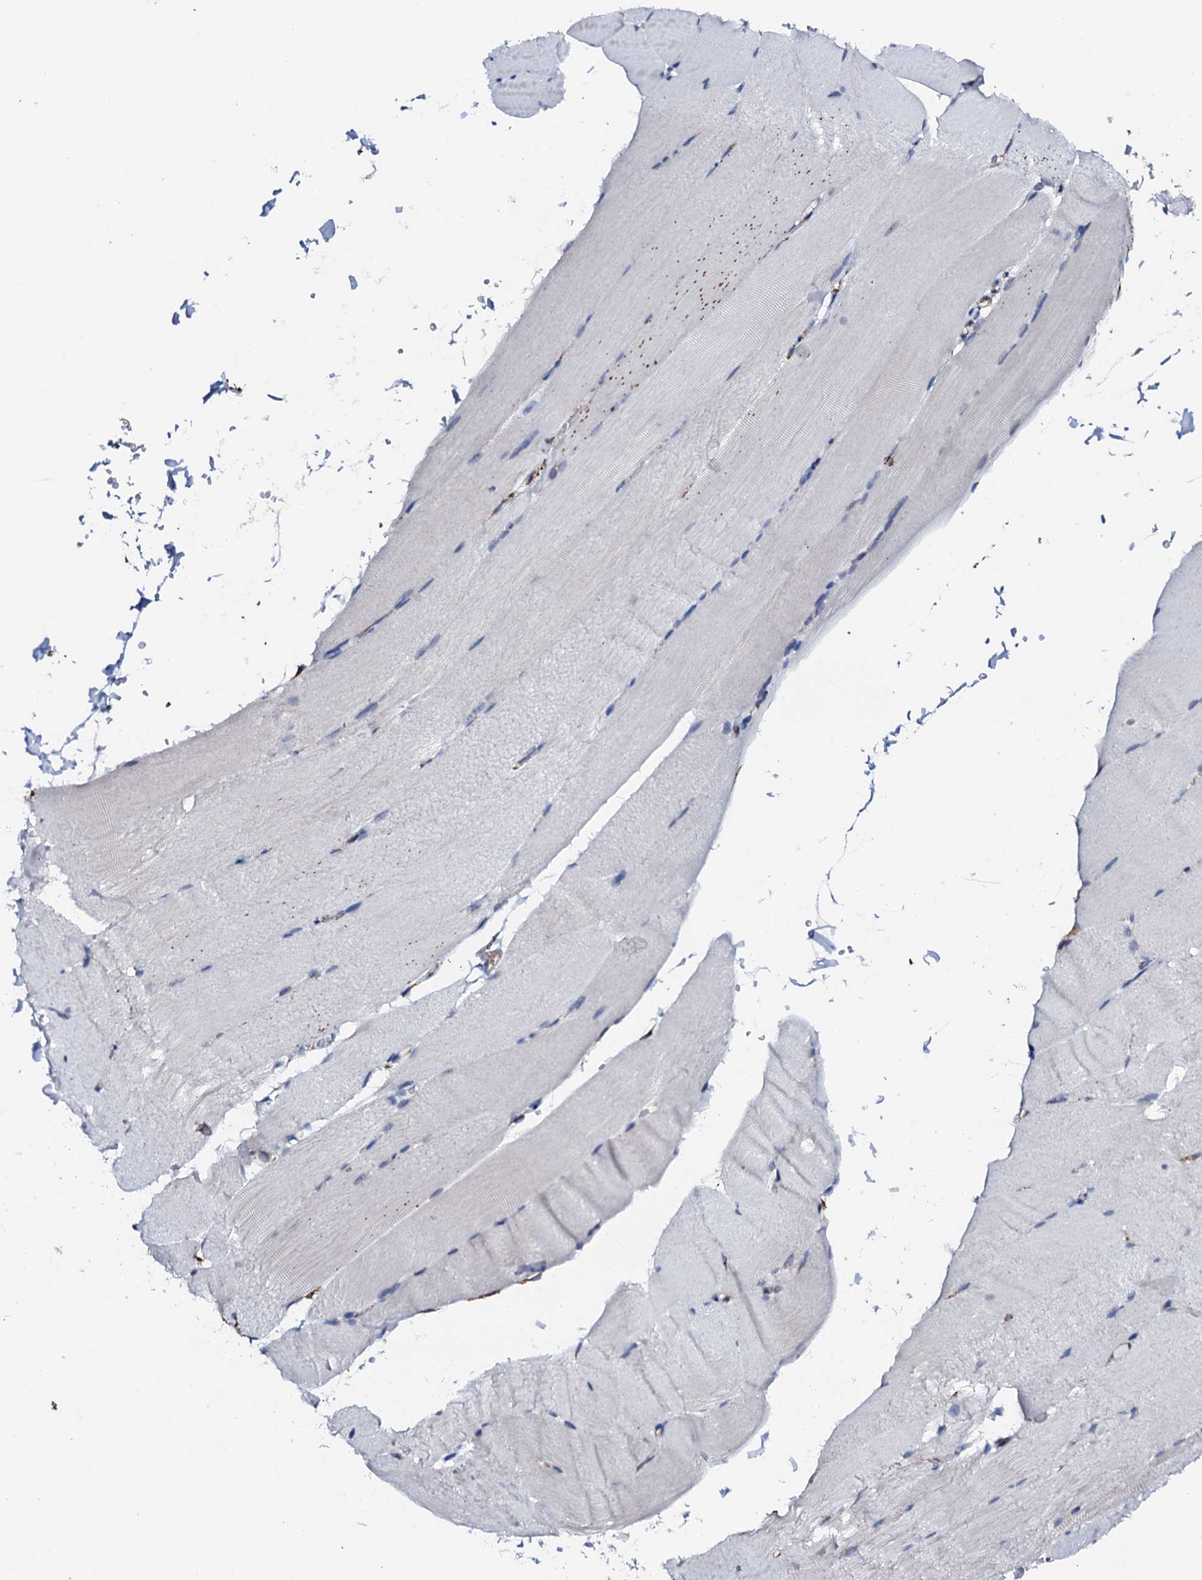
{"staining": {"intensity": "negative", "quantity": "none", "location": "none"}, "tissue": "skeletal muscle", "cell_type": "Myocytes", "image_type": "normal", "snomed": [{"axis": "morphology", "description": "Normal tissue, NOS"}, {"axis": "topography", "description": "Skeletal muscle"}, {"axis": "topography", "description": "Parathyroid gland"}], "caption": "A high-resolution micrograph shows immunohistochemistry staining of unremarkable skeletal muscle, which demonstrates no significant positivity in myocytes.", "gene": "AMDHD1", "patient": {"sex": "female", "age": 37}}